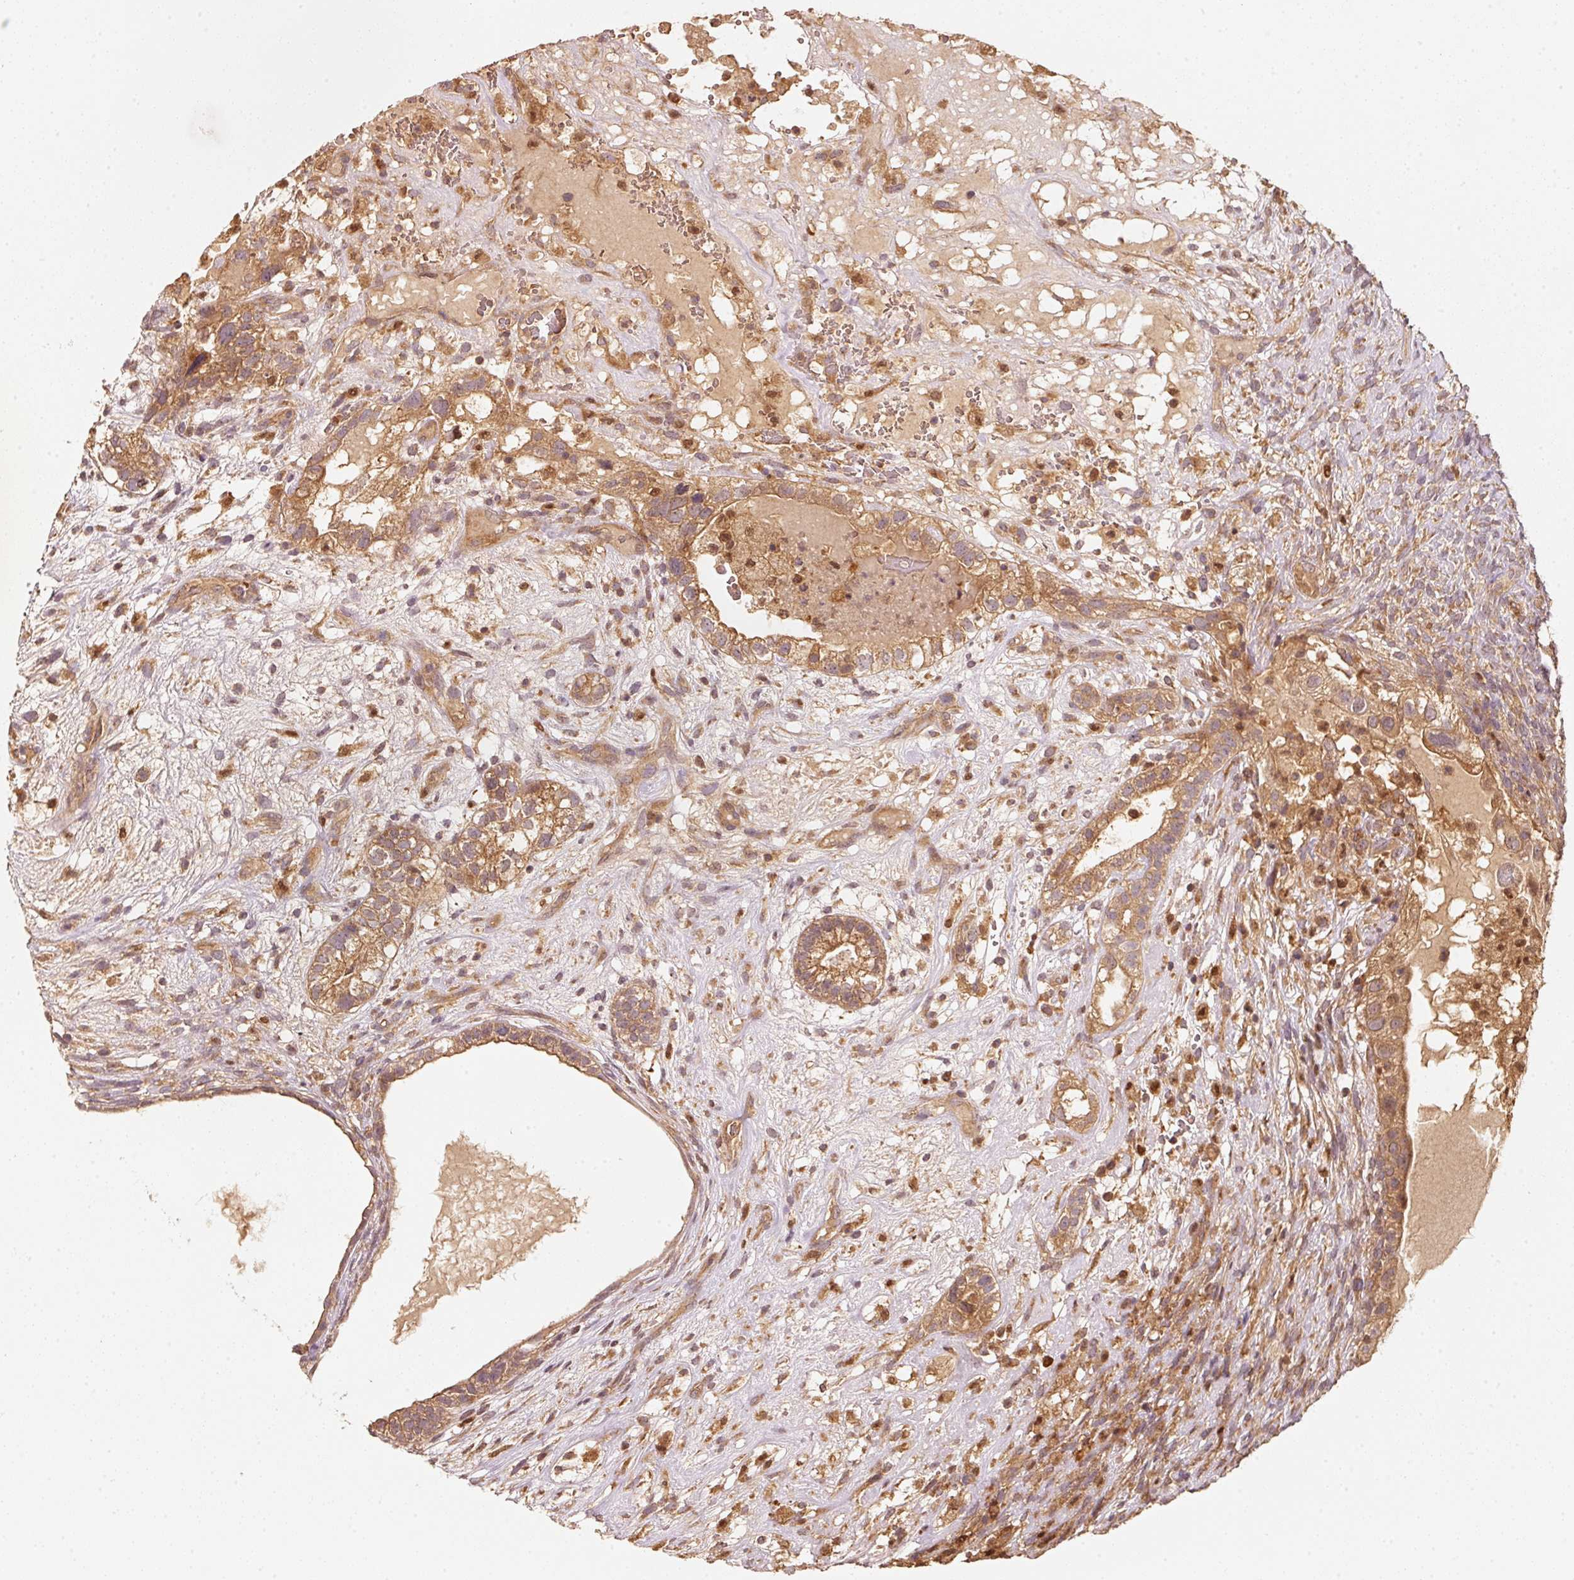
{"staining": {"intensity": "moderate", "quantity": ">75%", "location": "cytoplasmic/membranous"}, "tissue": "testis cancer", "cell_type": "Tumor cells", "image_type": "cancer", "snomed": [{"axis": "morphology", "description": "Seminoma, NOS"}, {"axis": "morphology", "description": "Carcinoma, Embryonal, NOS"}, {"axis": "topography", "description": "Testis"}], "caption": "Embryonal carcinoma (testis) tissue reveals moderate cytoplasmic/membranous positivity in about >75% of tumor cells", "gene": "RRAS2", "patient": {"sex": "male", "age": 41}}